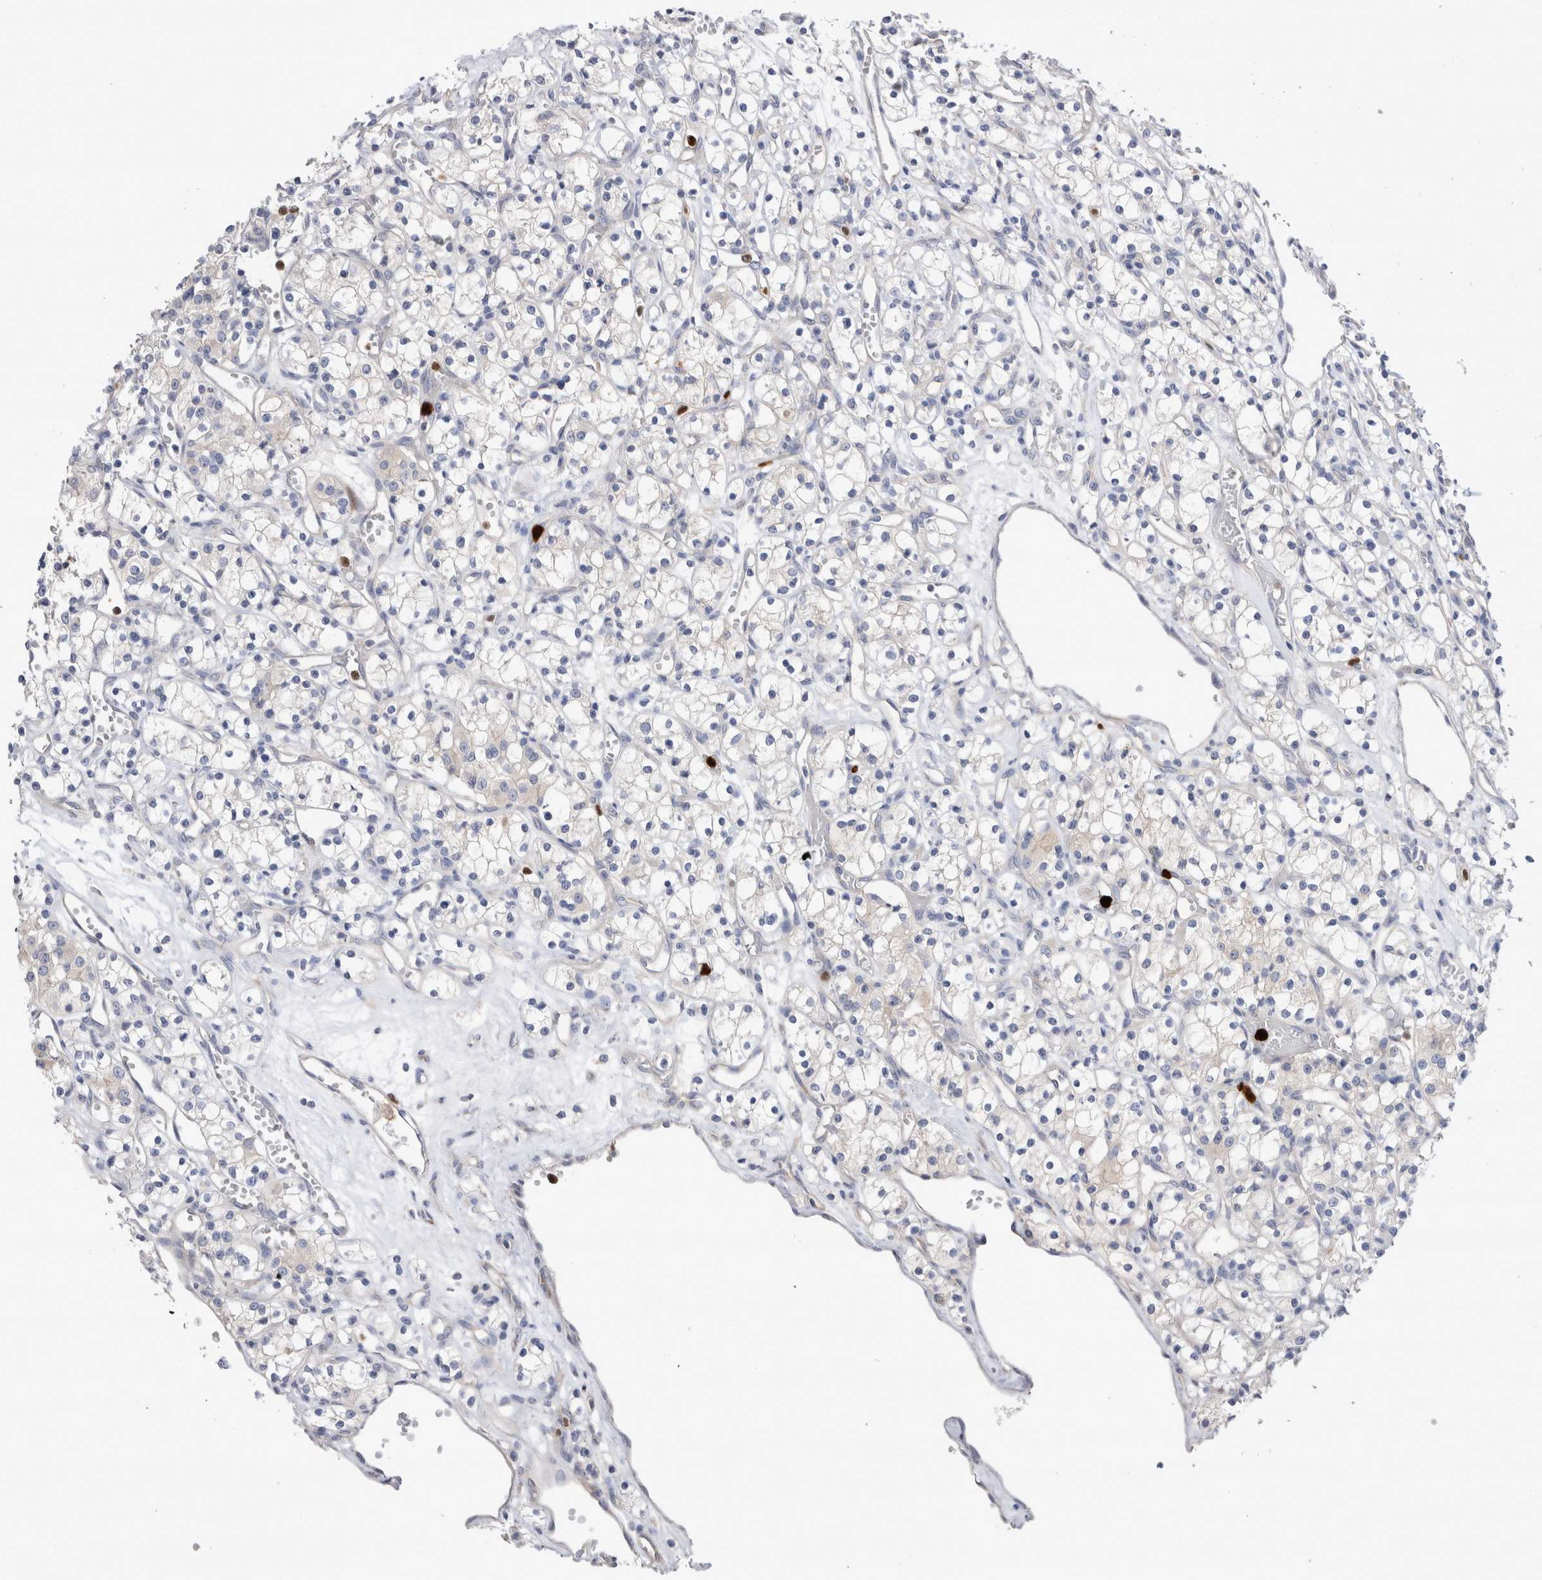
{"staining": {"intensity": "negative", "quantity": "none", "location": "none"}, "tissue": "renal cancer", "cell_type": "Tumor cells", "image_type": "cancer", "snomed": [{"axis": "morphology", "description": "Adenocarcinoma, NOS"}, {"axis": "topography", "description": "Kidney"}], "caption": "Tumor cells are negative for protein expression in human renal cancer. (DAB (3,3'-diaminobenzidine) IHC, high magnification).", "gene": "NXT2", "patient": {"sex": "female", "age": 59}}